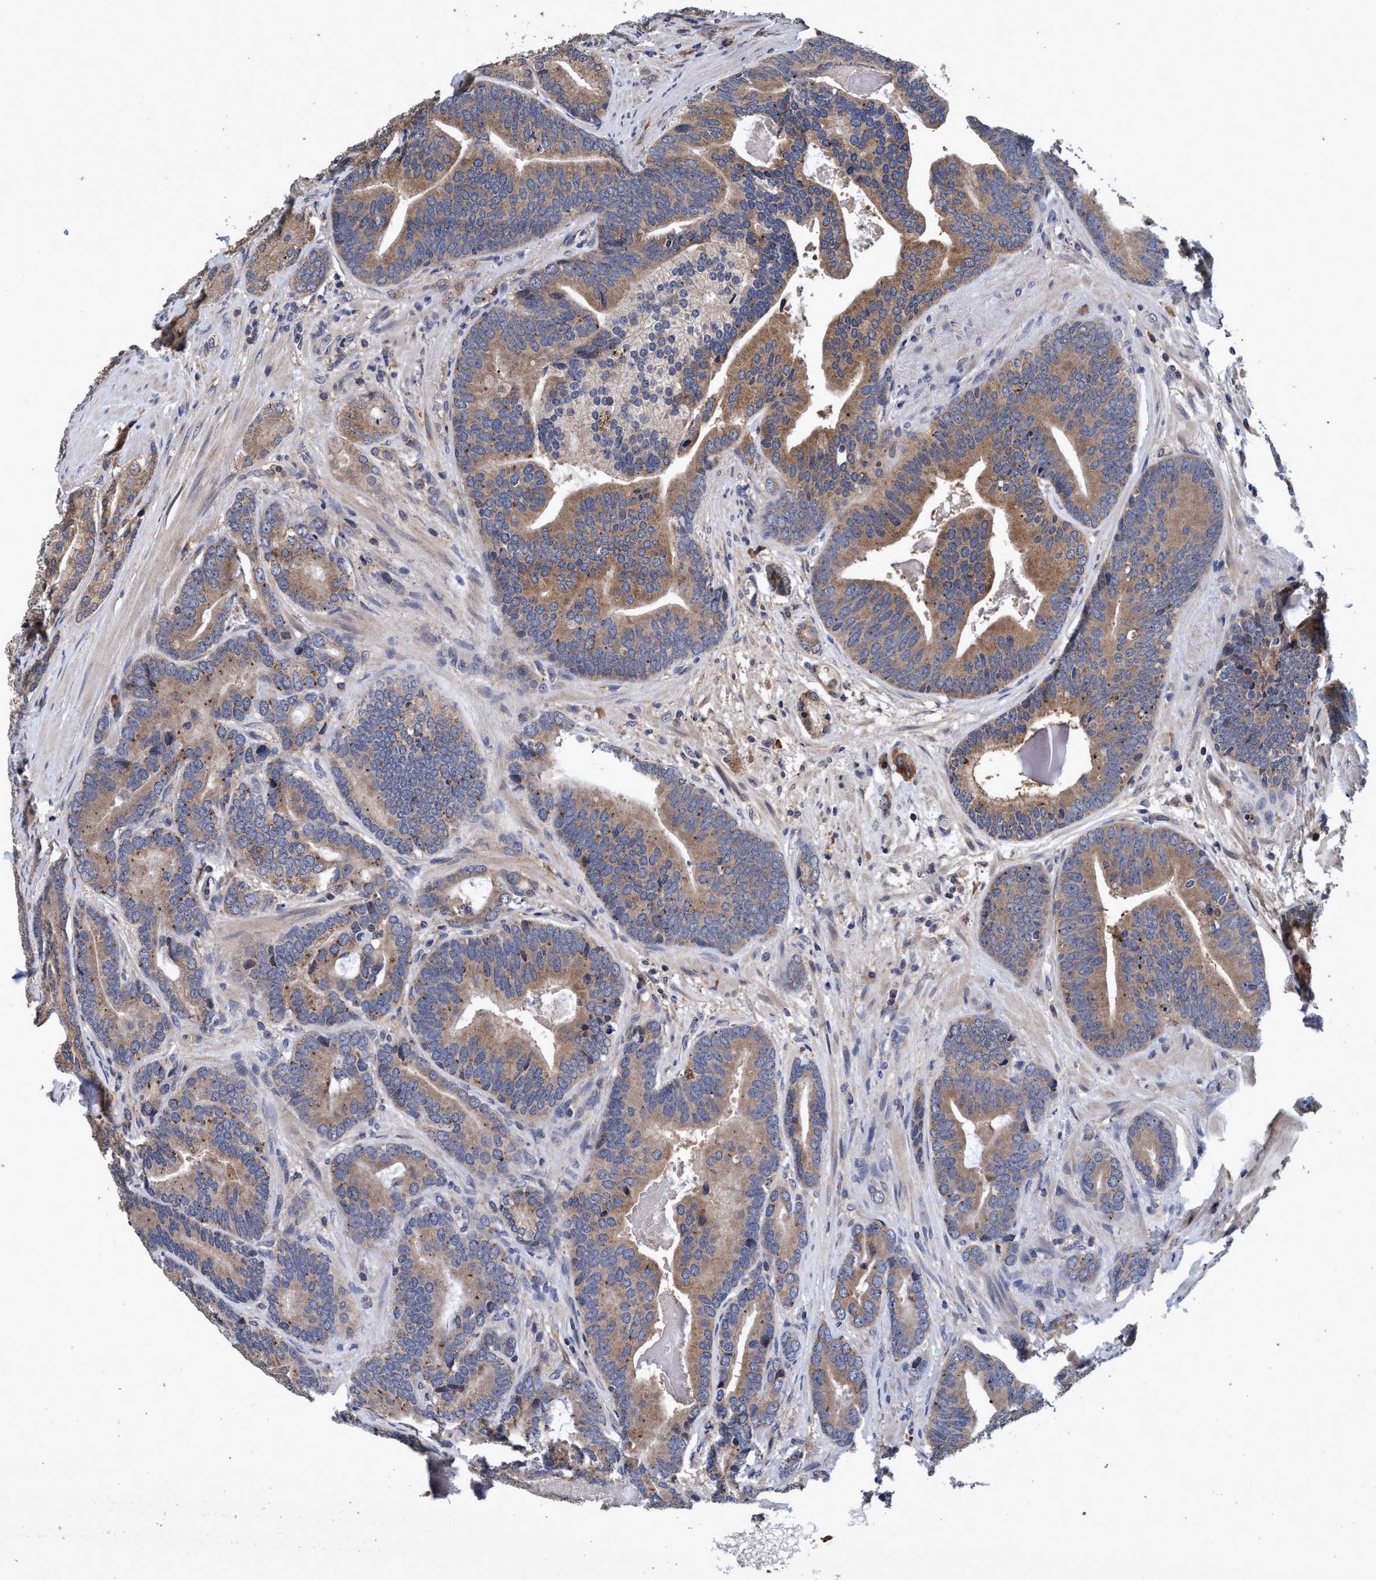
{"staining": {"intensity": "moderate", "quantity": ">75%", "location": "cytoplasmic/membranous"}, "tissue": "prostate cancer", "cell_type": "Tumor cells", "image_type": "cancer", "snomed": [{"axis": "morphology", "description": "Adenocarcinoma, High grade"}, {"axis": "topography", "description": "Prostate"}], "caption": "Protein expression analysis of adenocarcinoma (high-grade) (prostate) reveals moderate cytoplasmic/membranous staining in approximately >75% of tumor cells. The staining was performed using DAB (3,3'-diaminobenzidine), with brown indicating positive protein expression. Nuclei are stained blue with hematoxylin.", "gene": "CALCOCO2", "patient": {"sex": "male", "age": 55}}